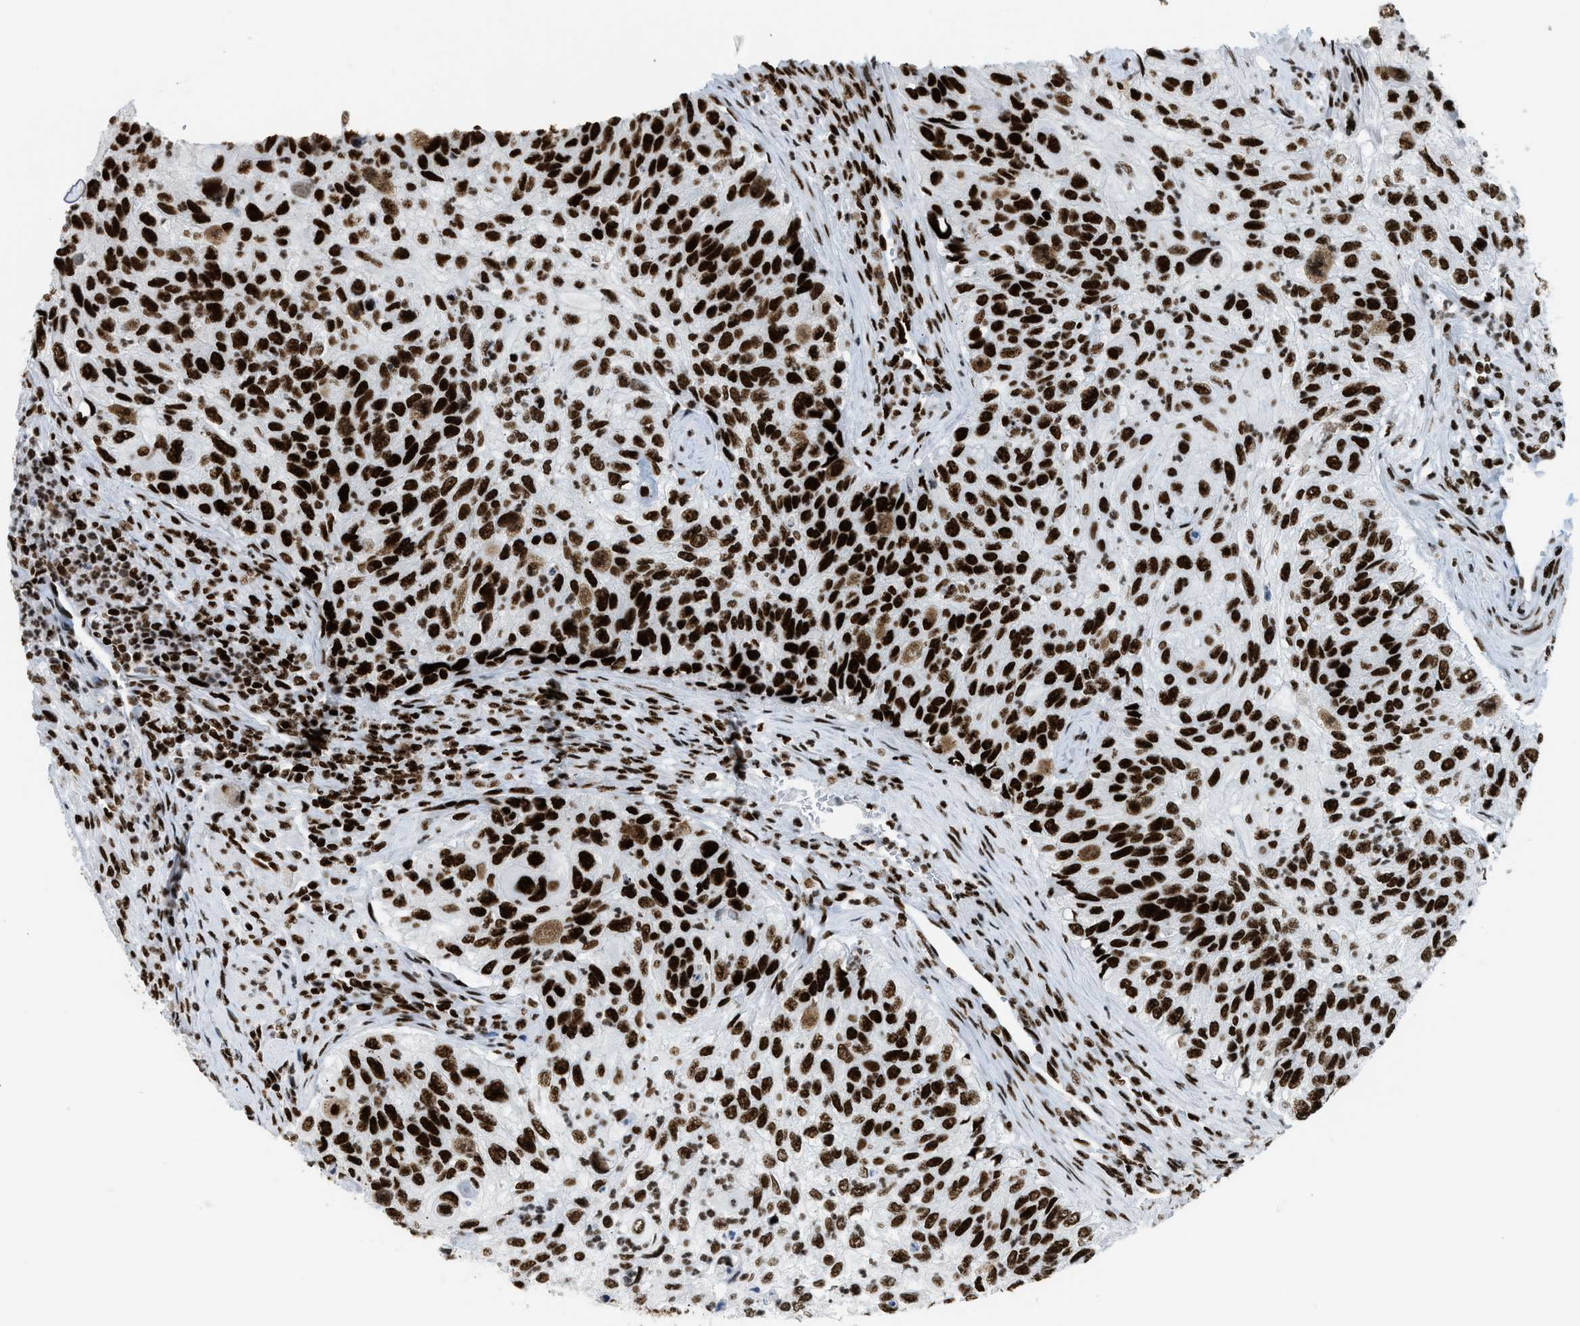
{"staining": {"intensity": "strong", "quantity": ">75%", "location": "nuclear"}, "tissue": "urothelial cancer", "cell_type": "Tumor cells", "image_type": "cancer", "snomed": [{"axis": "morphology", "description": "Urothelial carcinoma, High grade"}, {"axis": "topography", "description": "Urinary bladder"}], "caption": "A brown stain shows strong nuclear staining of a protein in urothelial carcinoma (high-grade) tumor cells. The protein is stained brown, and the nuclei are stained in blue (DAB (3,3'-diaminobenzidine) IHC with brightfield microscopy, high magnification).", "gene": "PIF1", "patient": {"sex": "female", "age": 60}}